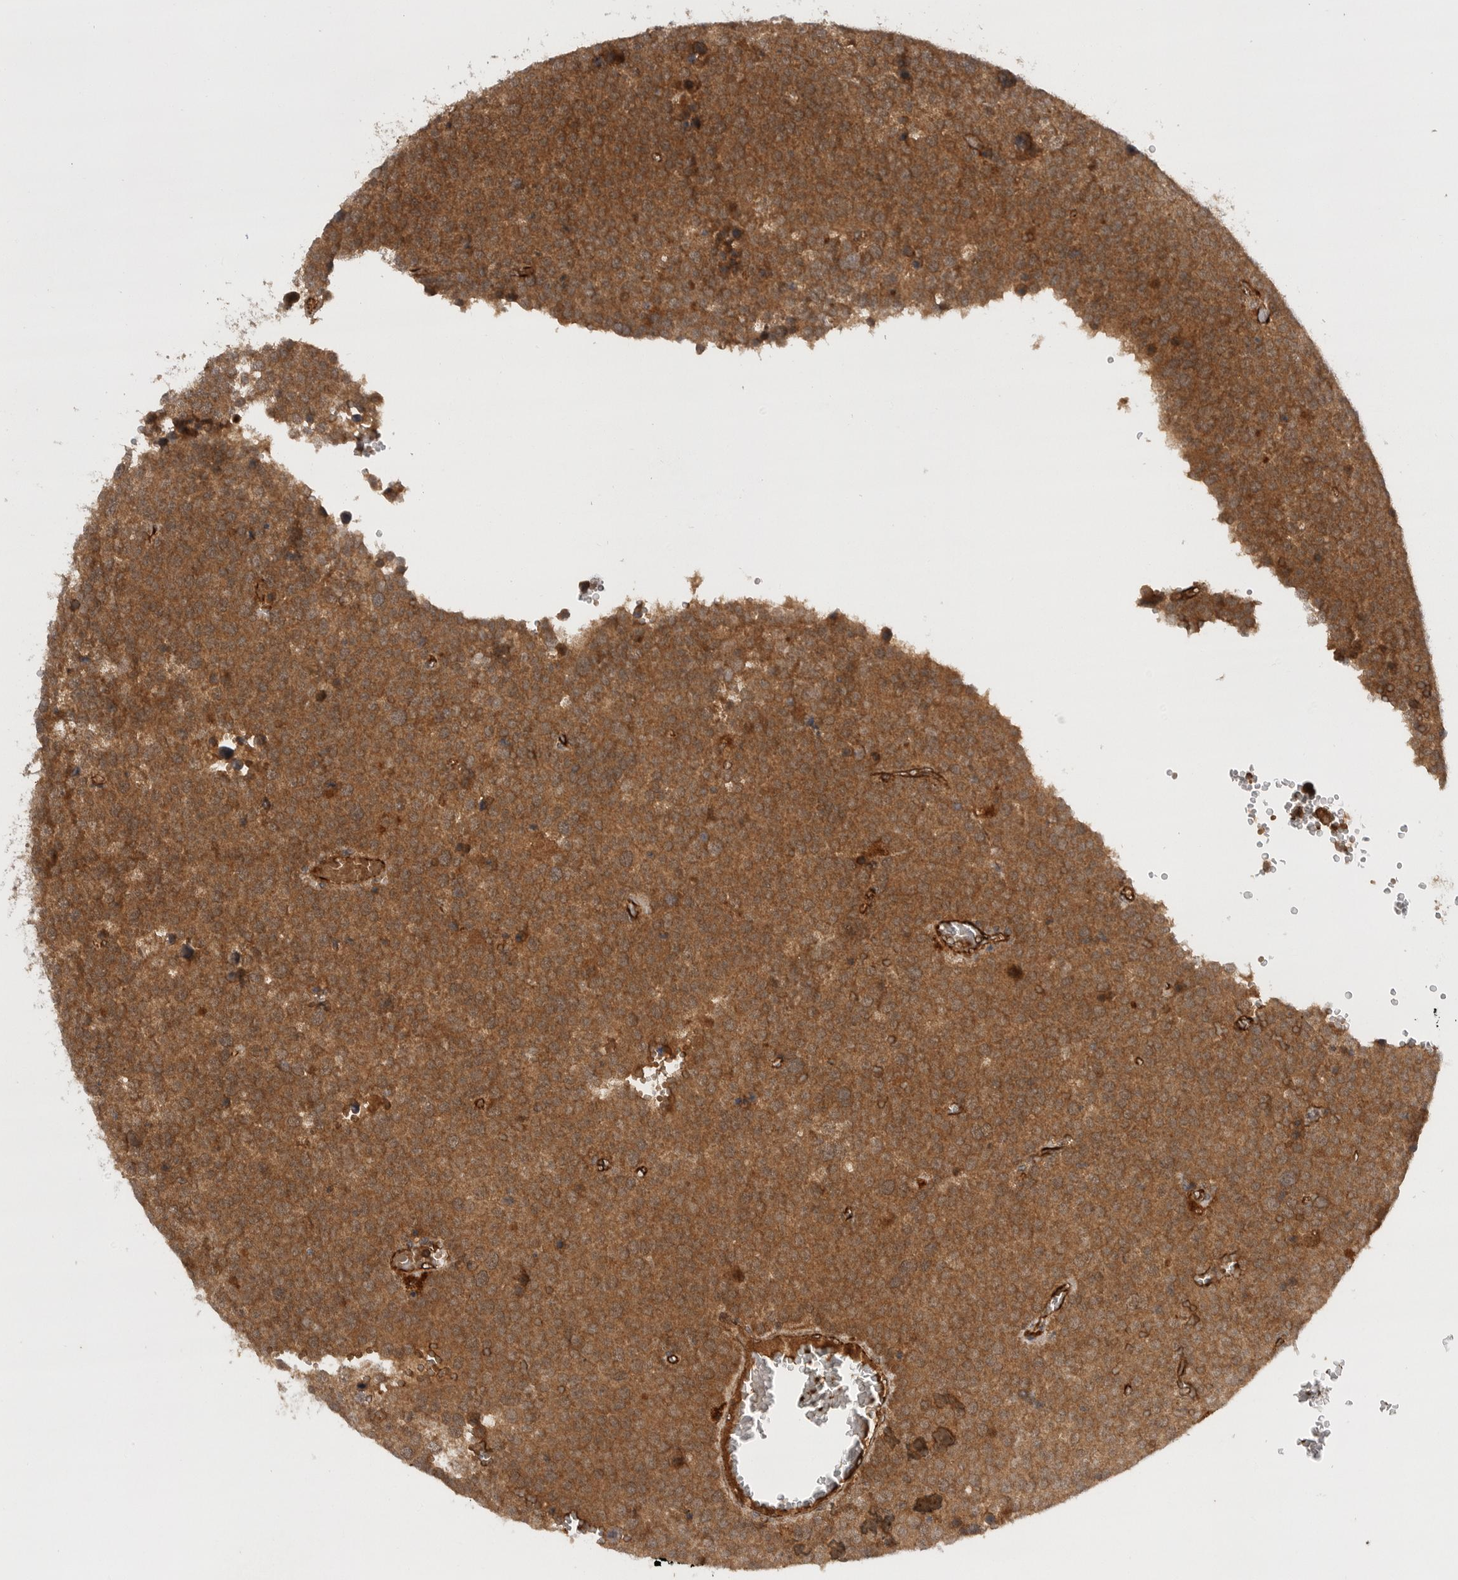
{"staining": {"intensity": "strong", "quantity": ">75%", "location": "cytoplasmic/membranous"}, "tissue": "testis cancer", "cell_type": "Tumor cells", "image_type": "cancer", "snomed": [{"axis": "morphology", "description": "Seminoma, NOS"}, {"axis": "topography", "description": "Testis"}], "caption": "This image exhibits immunohistochemistry (IHC) staining of human testis cancer (seminoma), with high strong cytoplasmic/membranous positivity in approximately >75% of tumor cells.", "gene": "PRDX4", "patient": {"sex": "male", "age": 71}}